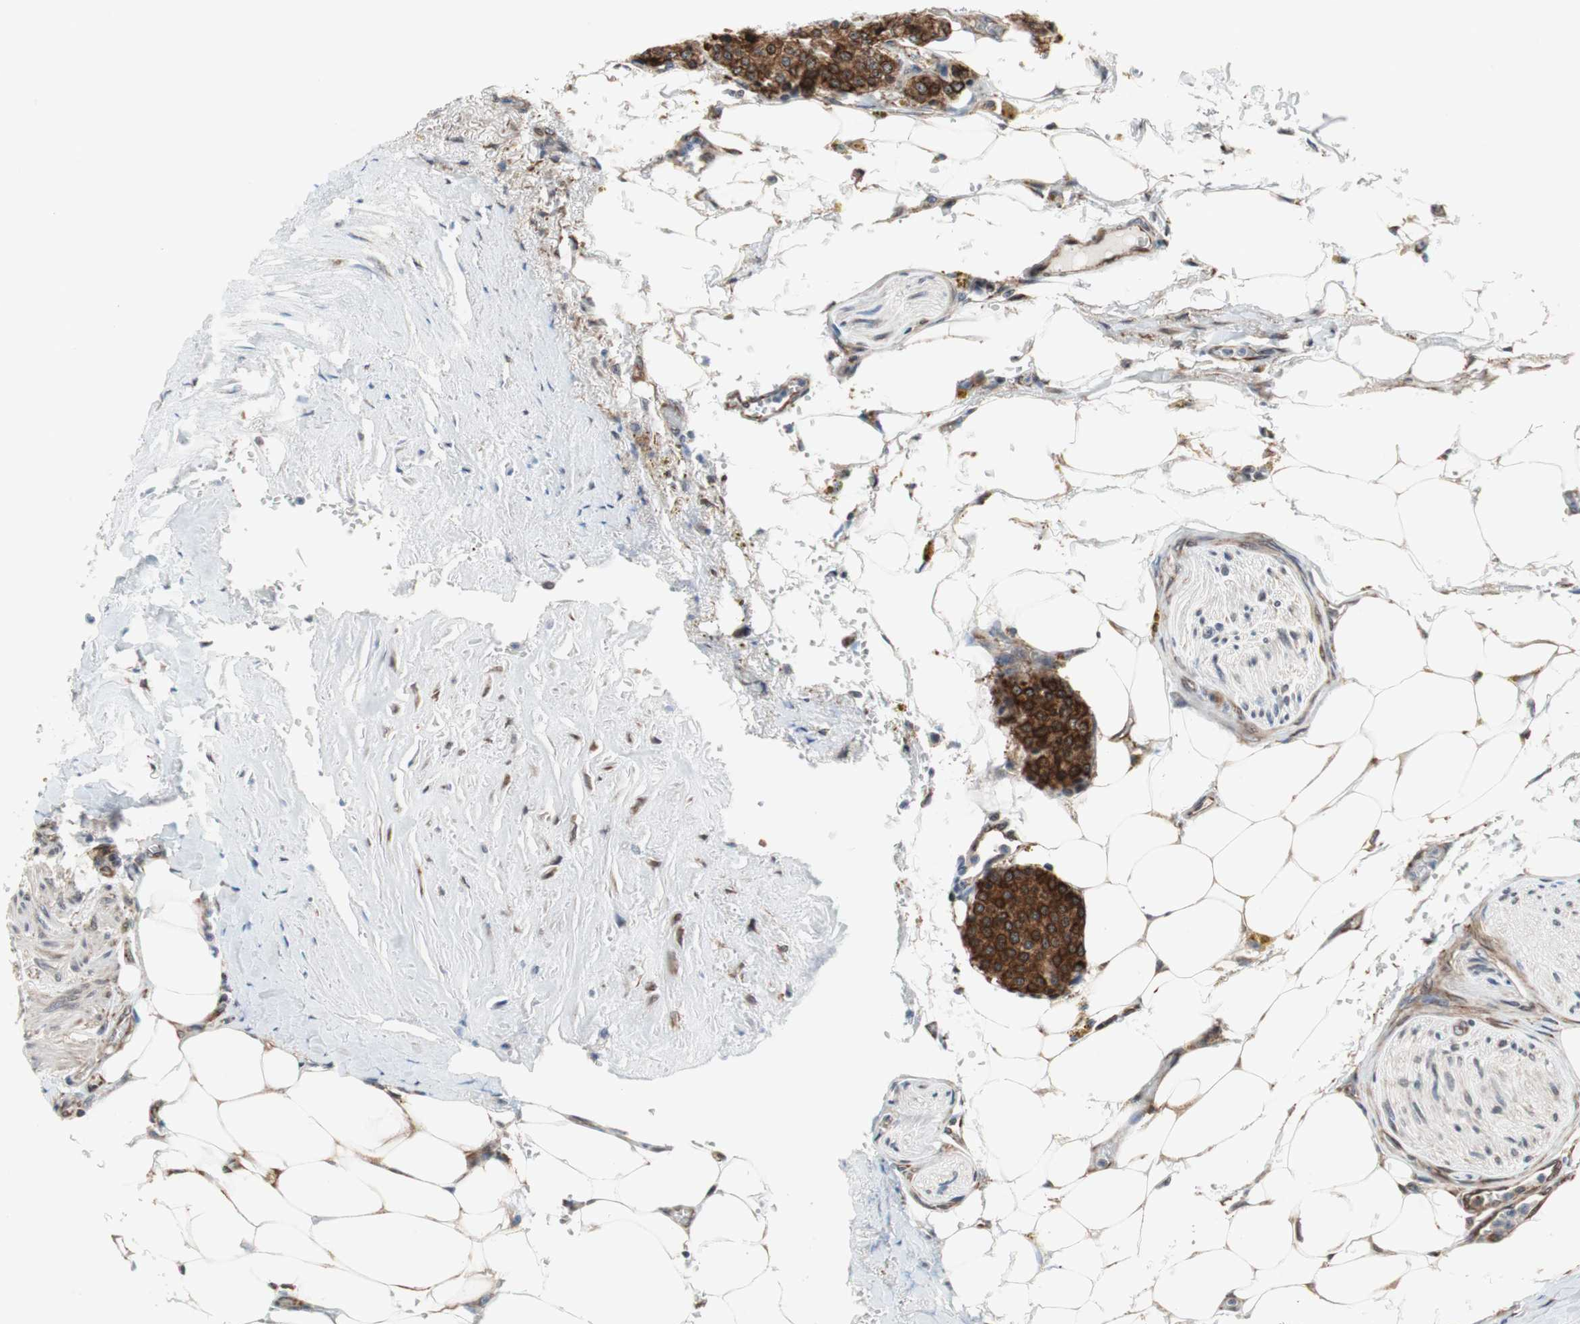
{"staining": {"intensity": "strong", "quantity": ">75%", "location": "cytoplasmic/membranous"}, "tissue": "carcinoid", "cell_type": "Tumor cells", "image_type": "cancer", "snomed": [{"axis": "morphology", "description": "Carcinoid, malignant, NOS"}, {"axis": "topography", "description": "Colon"}], "caption": "A high-resolution histopathology image shows IHC staining of carcinoid (malignant), which displays strong cytoplasmic/membranous expression in approximately >75% of tumor cells.", "gene": "ZNF512B", "patient": {"sex": "female", "age": 61}}